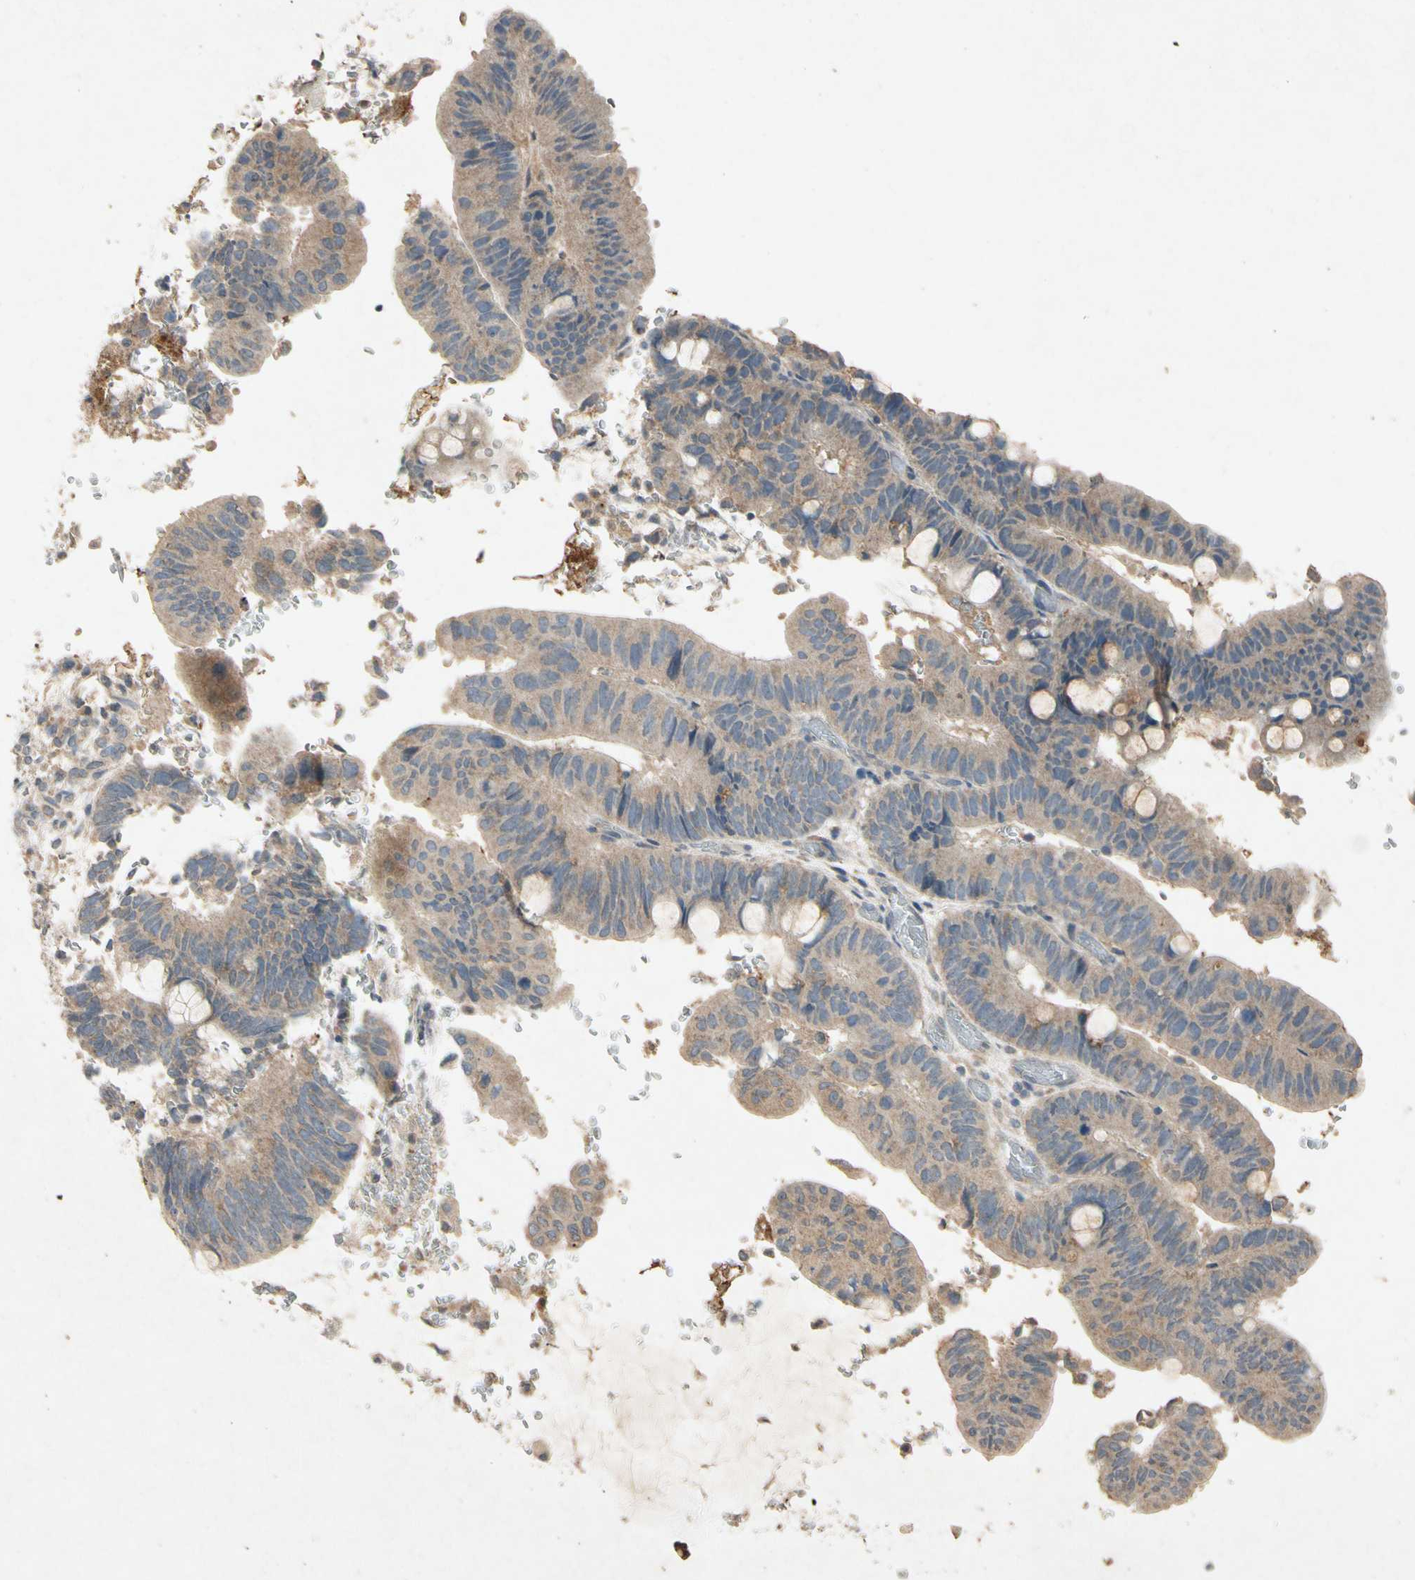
{"staining": {"intensity": "weak", "quantity": ">75%", "location": "cytoplasmic/membranous"}, "tissue": "colorectal cancer", "cell_type": "Tumor cells", "image_type": "cancer", "snomed": [{"axis": "morphology", "description": "Normal tissue, NOS"}, {"axis": "morphology", "description": "Adenocarcinoma, NOS"}, {"axis": "topography", "description": "Rectum"}, {"axis": "topography", "description": "Peripheral nerve tissue"}], "caption": "Immunohistochemistry (DAB (3,3'-diaminobenzidine)) staining of adenocarcinoma (colorectal) displays weak cytoplasmic/membranous protein staining in approximately >75% of tumor cells.", "gene": "GPLD1", "patient": {"sex": "male", "age": 92}}